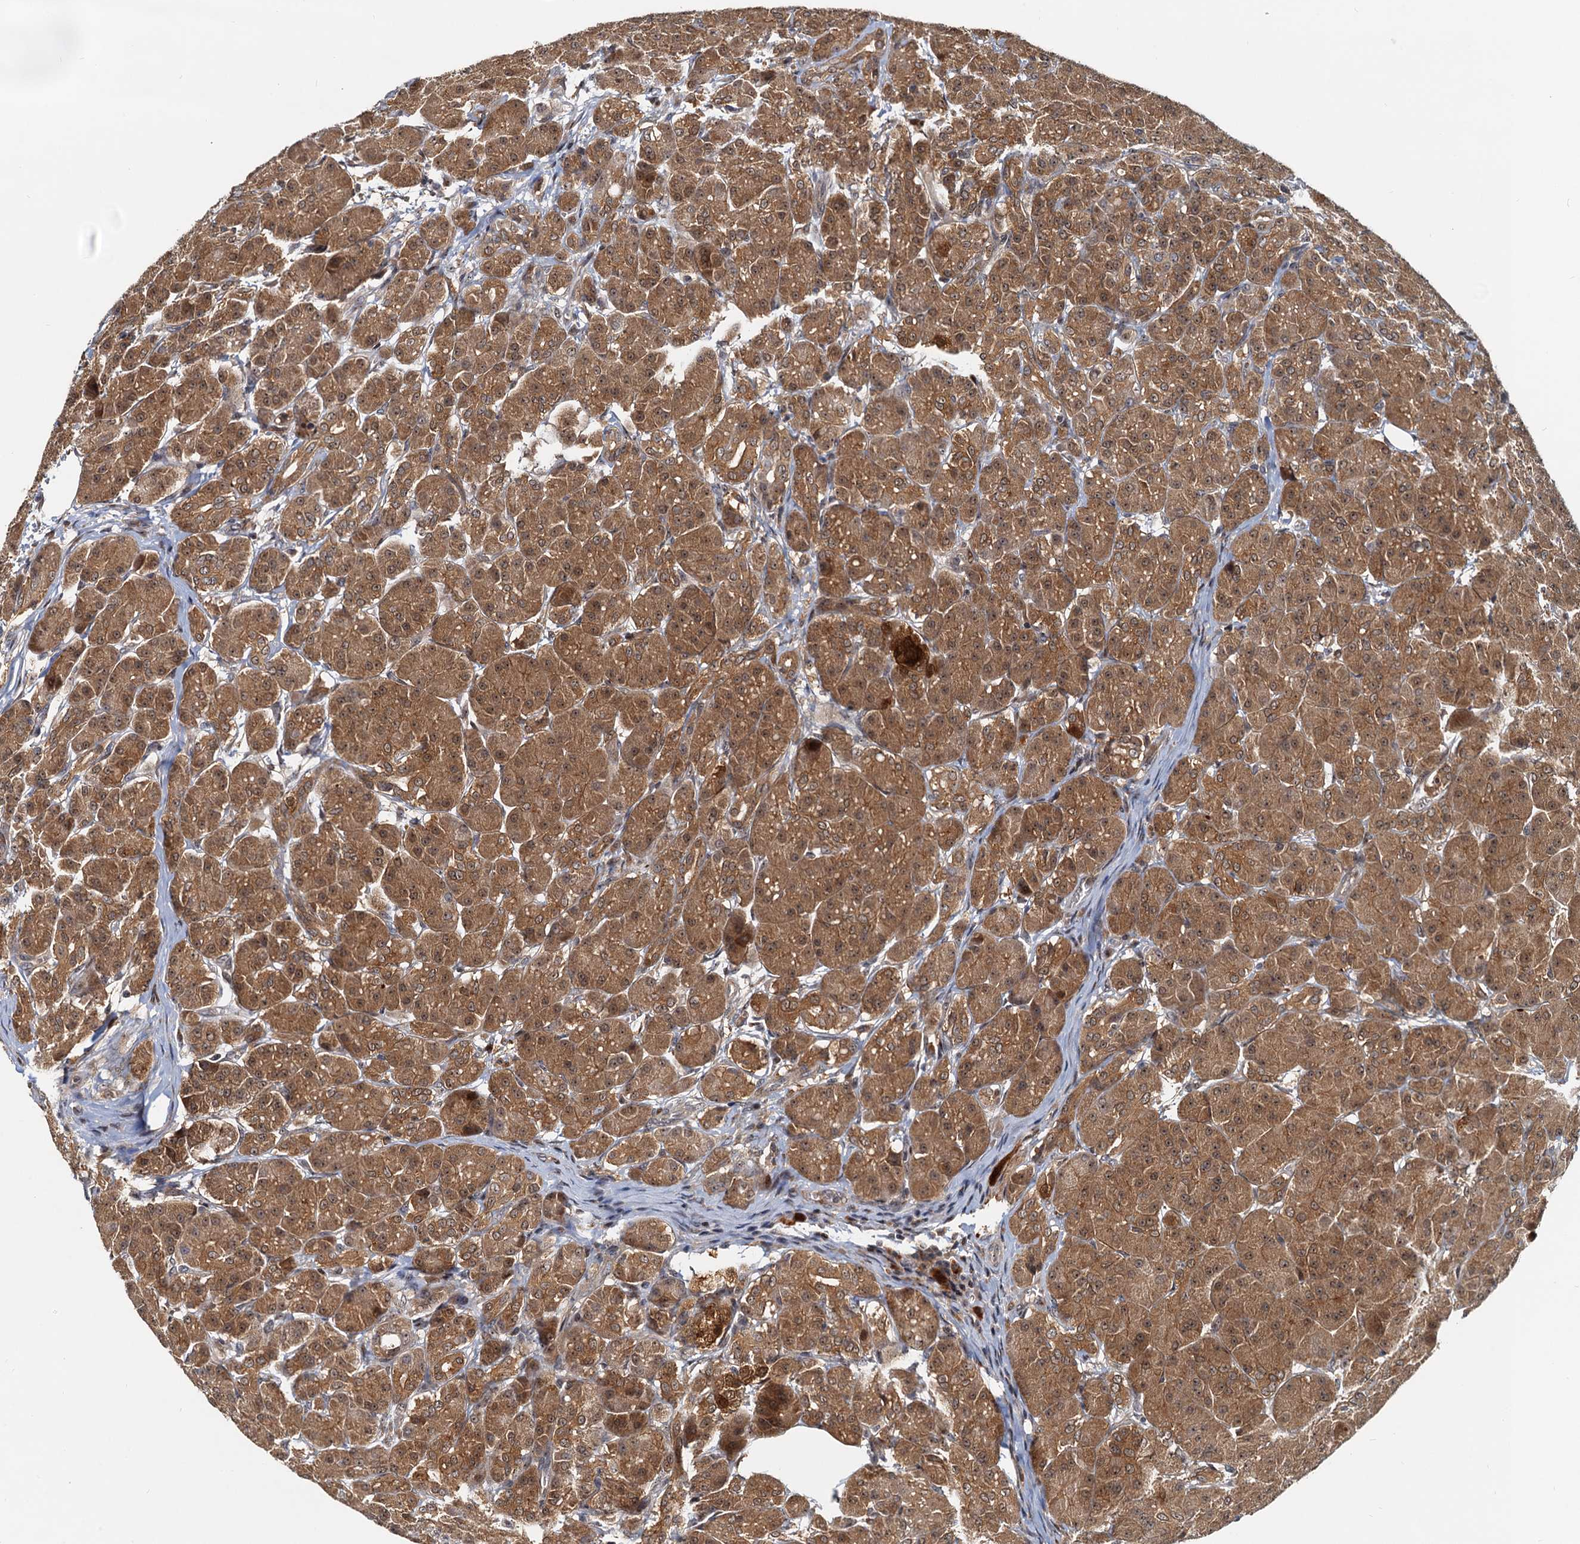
{"staining": {"intensity": "moderate", "quantity": ">75%", "location": "cytoplasmic/membranous"}, "tissue": "pancreas", "cell_type": "Exocrine glandular cells", "image_type": "normal", "snomed": [{"axis": "morphology", "description": "Normal tissue, NOS"}, {"axis": "topography", "description": "Pancreas"}], "caption": "Immunohistochemistry (IHC) of normal pancreas reveals medium levels of moderate cytoplasmic/membranous positivity in approximately >75% of exocrine glandular cells.", "gene": "TOLLIP", "patient": {"sex": "male", "age": 63}}